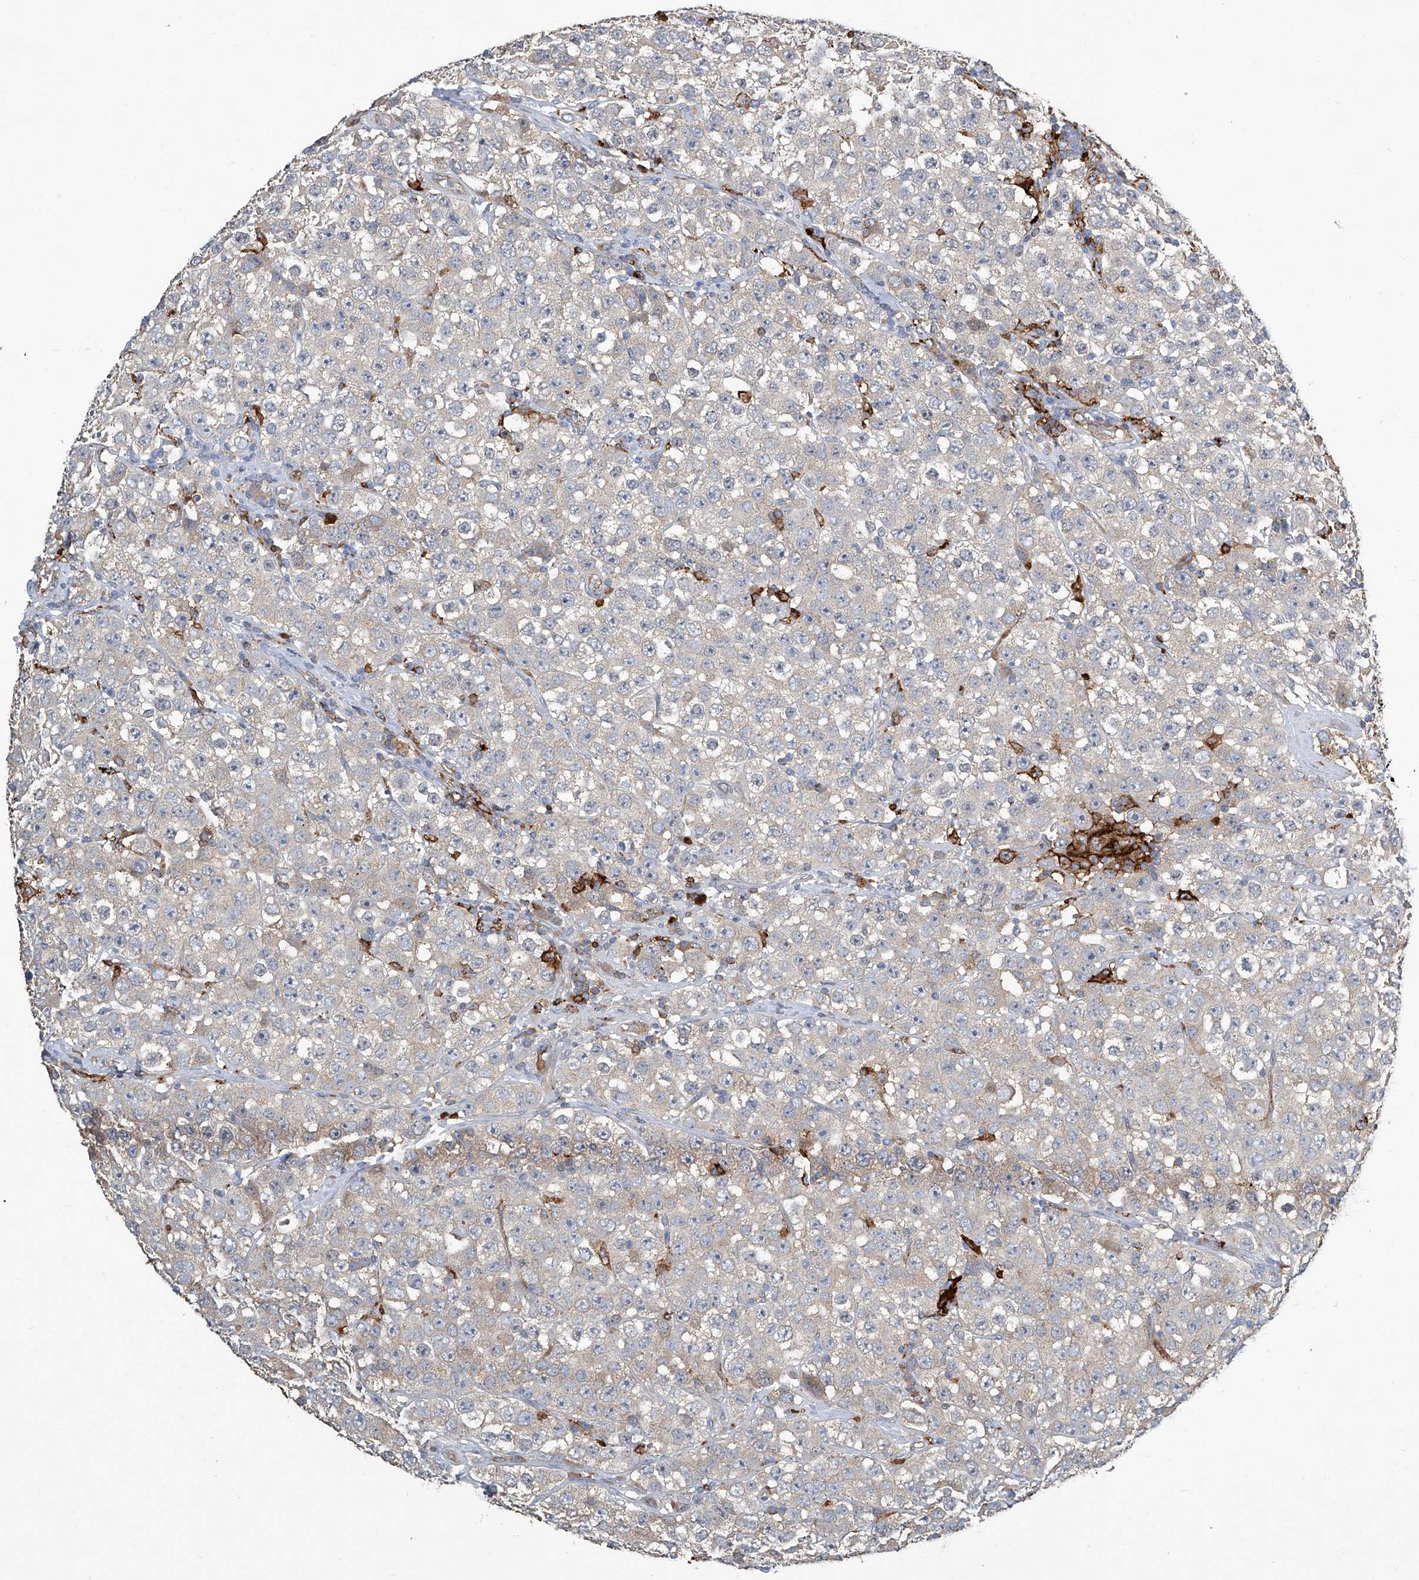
{"staining": {"intensity": "negative", "quantity": "none", "location": "none"}, "tissue": "testis cancer", "cell_type": "Tumor cells", "image_type": "cancer", "snomed": [{"axis": "morphology", "description": "Seminoma, NOS"}, {"axis": "topography", "description": "Testis"}], "caption": "Testis cancer (seminoma) stained for a protein using immunohistochemistry (IHC) reveals no staining tumor cells.", "gene": "FAM167A", "patient": {"sex": "male", "age": 28}}